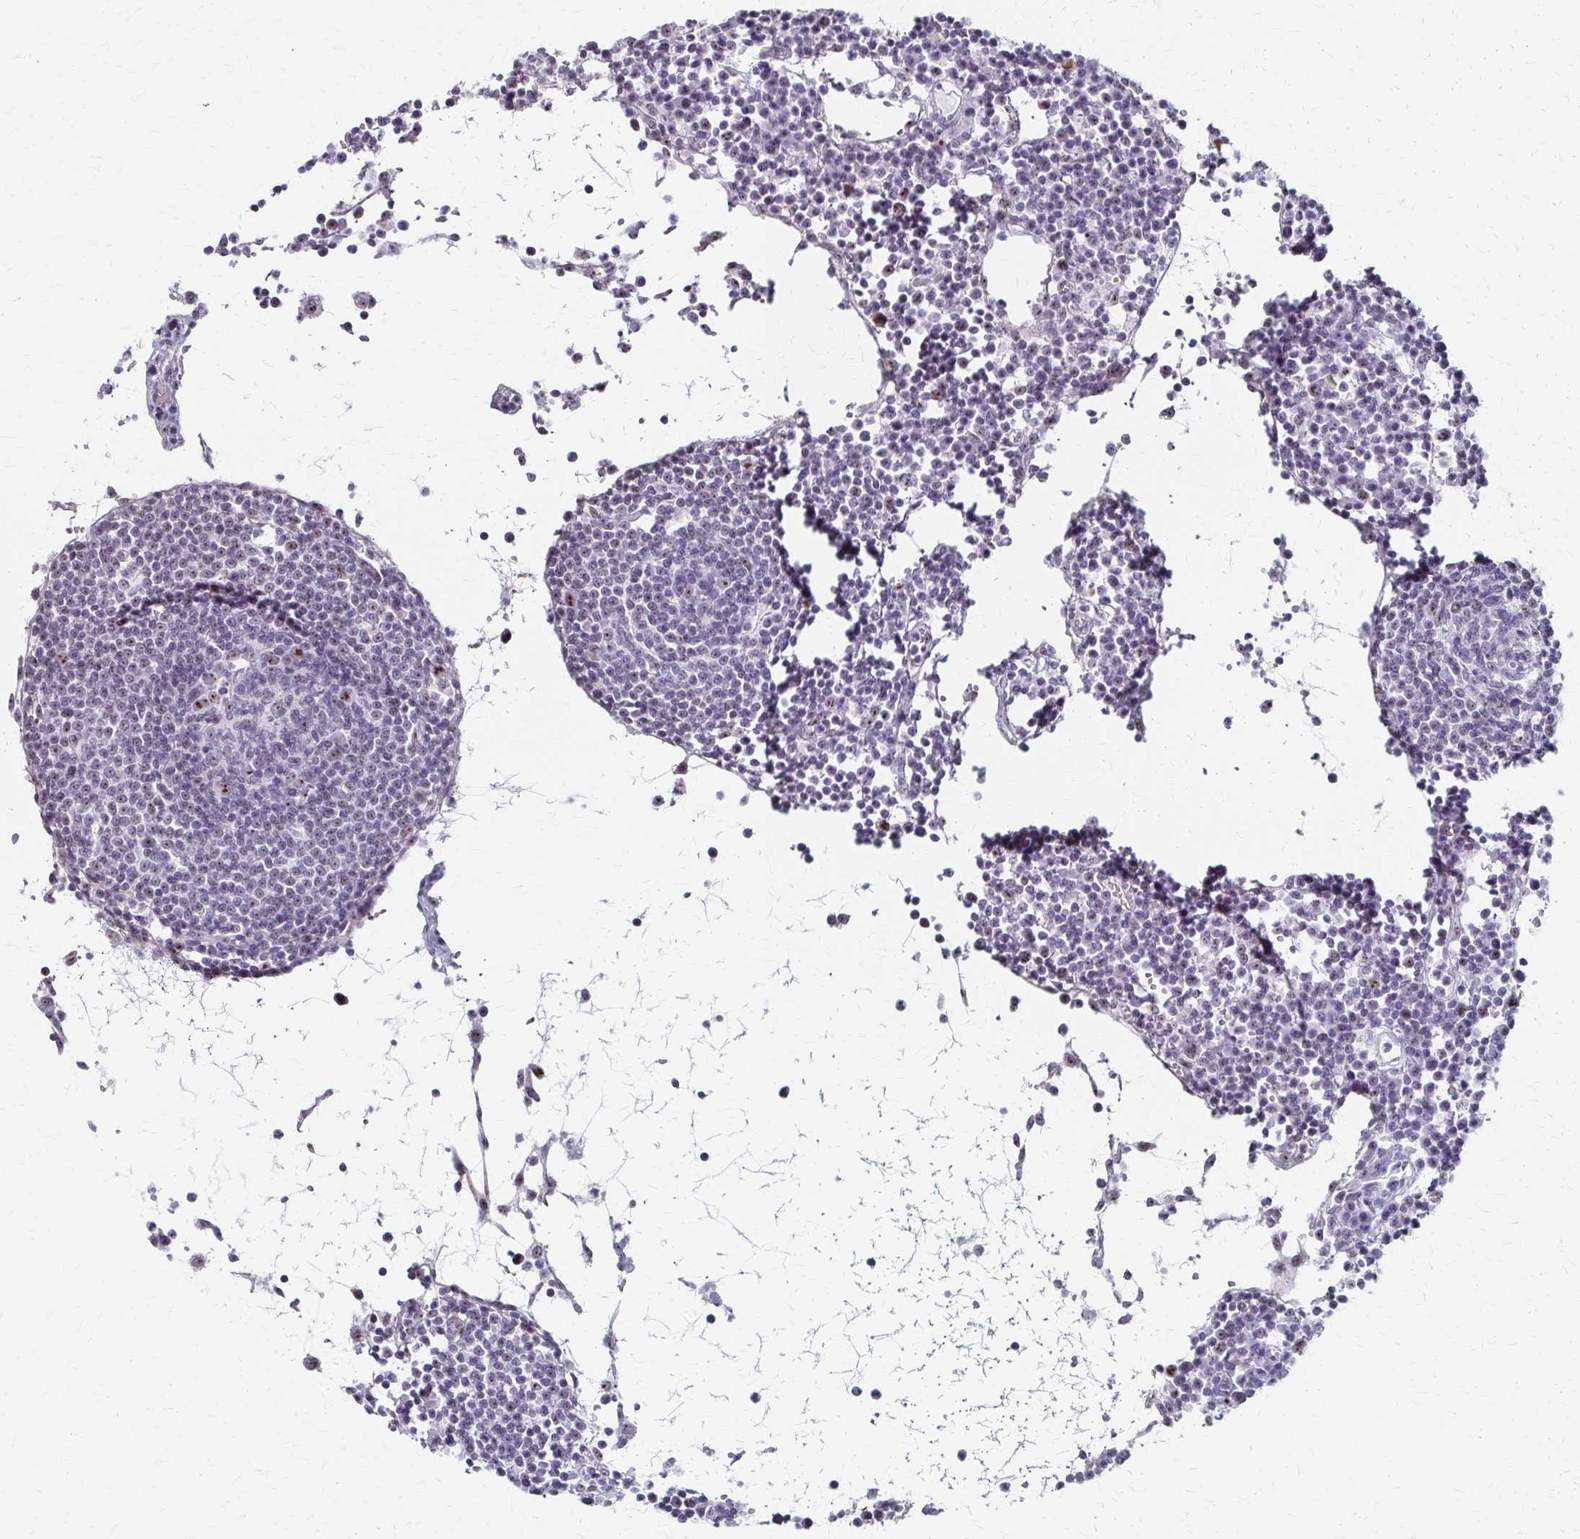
{"staining": {"intensity": "negative", "quantity": "none", "location": "none"}, "tissue": "lymph node", "cell_type": "Germinal center cells", "image_type": "normal", "snomed": [{"axis": "morphology", "description": "Normal tissue, NOS"}, {"axis": "topography", "description": "Lymph node"}], "caption": "Immunohistochemical staining of unremarkable human lymph node displays no significant expression in germinal center cells.", "gene": "PES1", "patient": {"sex": "female", "age": 78}}